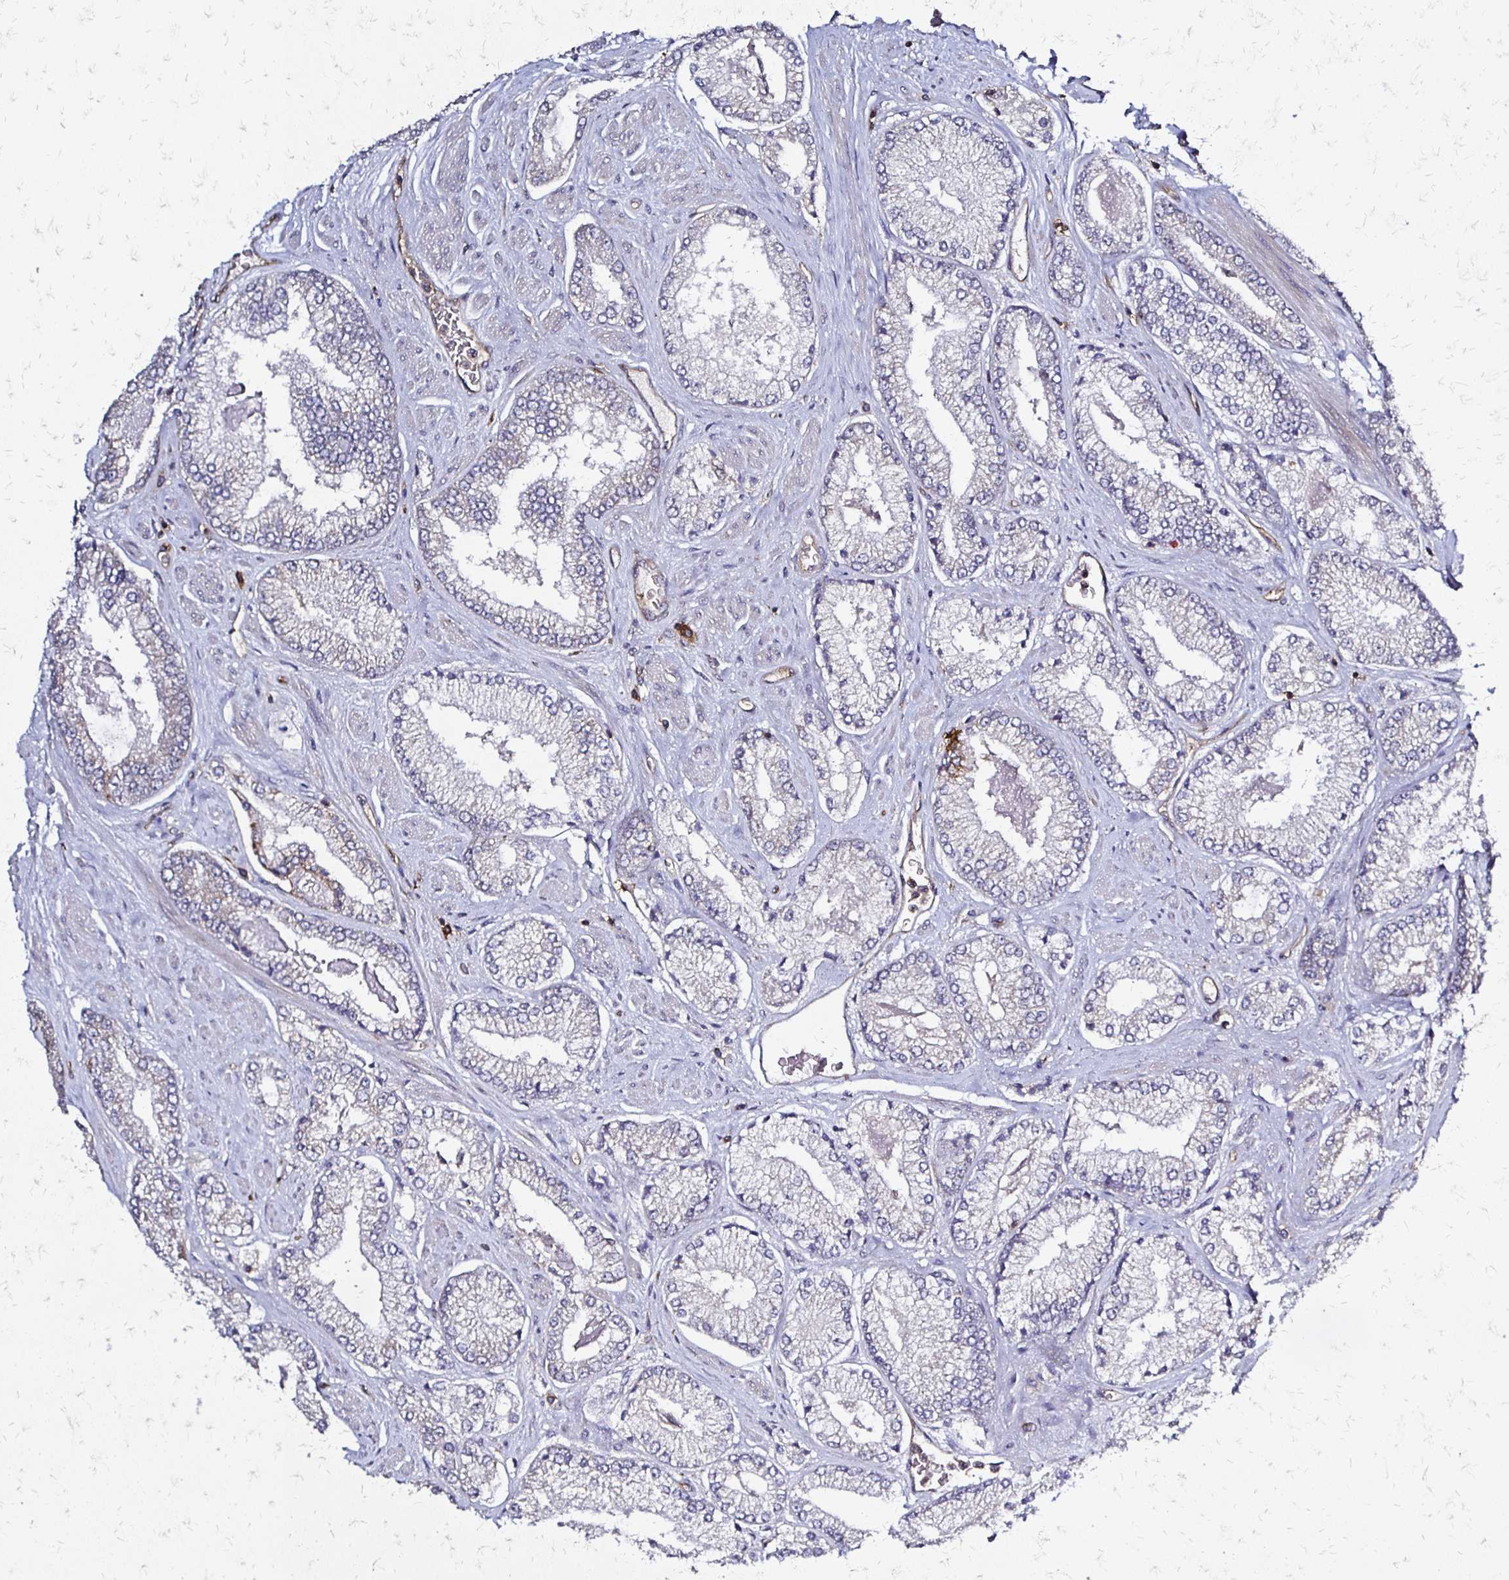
{"staining": {"intensity": "negative", "quantity": "none", "location": "none"}, "tissue": "prostate cancer", "cell_type": "Tumor cells", "image_type": "cancer", "snomed": [{"axis": "morphology", "description": "Adenocarcinoma, Low grade"}, {"axis": "topography", "description": "Prostate"}], "caption": "Human prostate adenocarcinoma (low-grade) stained for a protein using immunohistochemistry (IHC) reveals no staining in tumor cells.", "gene": "SLC9A9", "patient": {"sex": "male", "age": 67}}